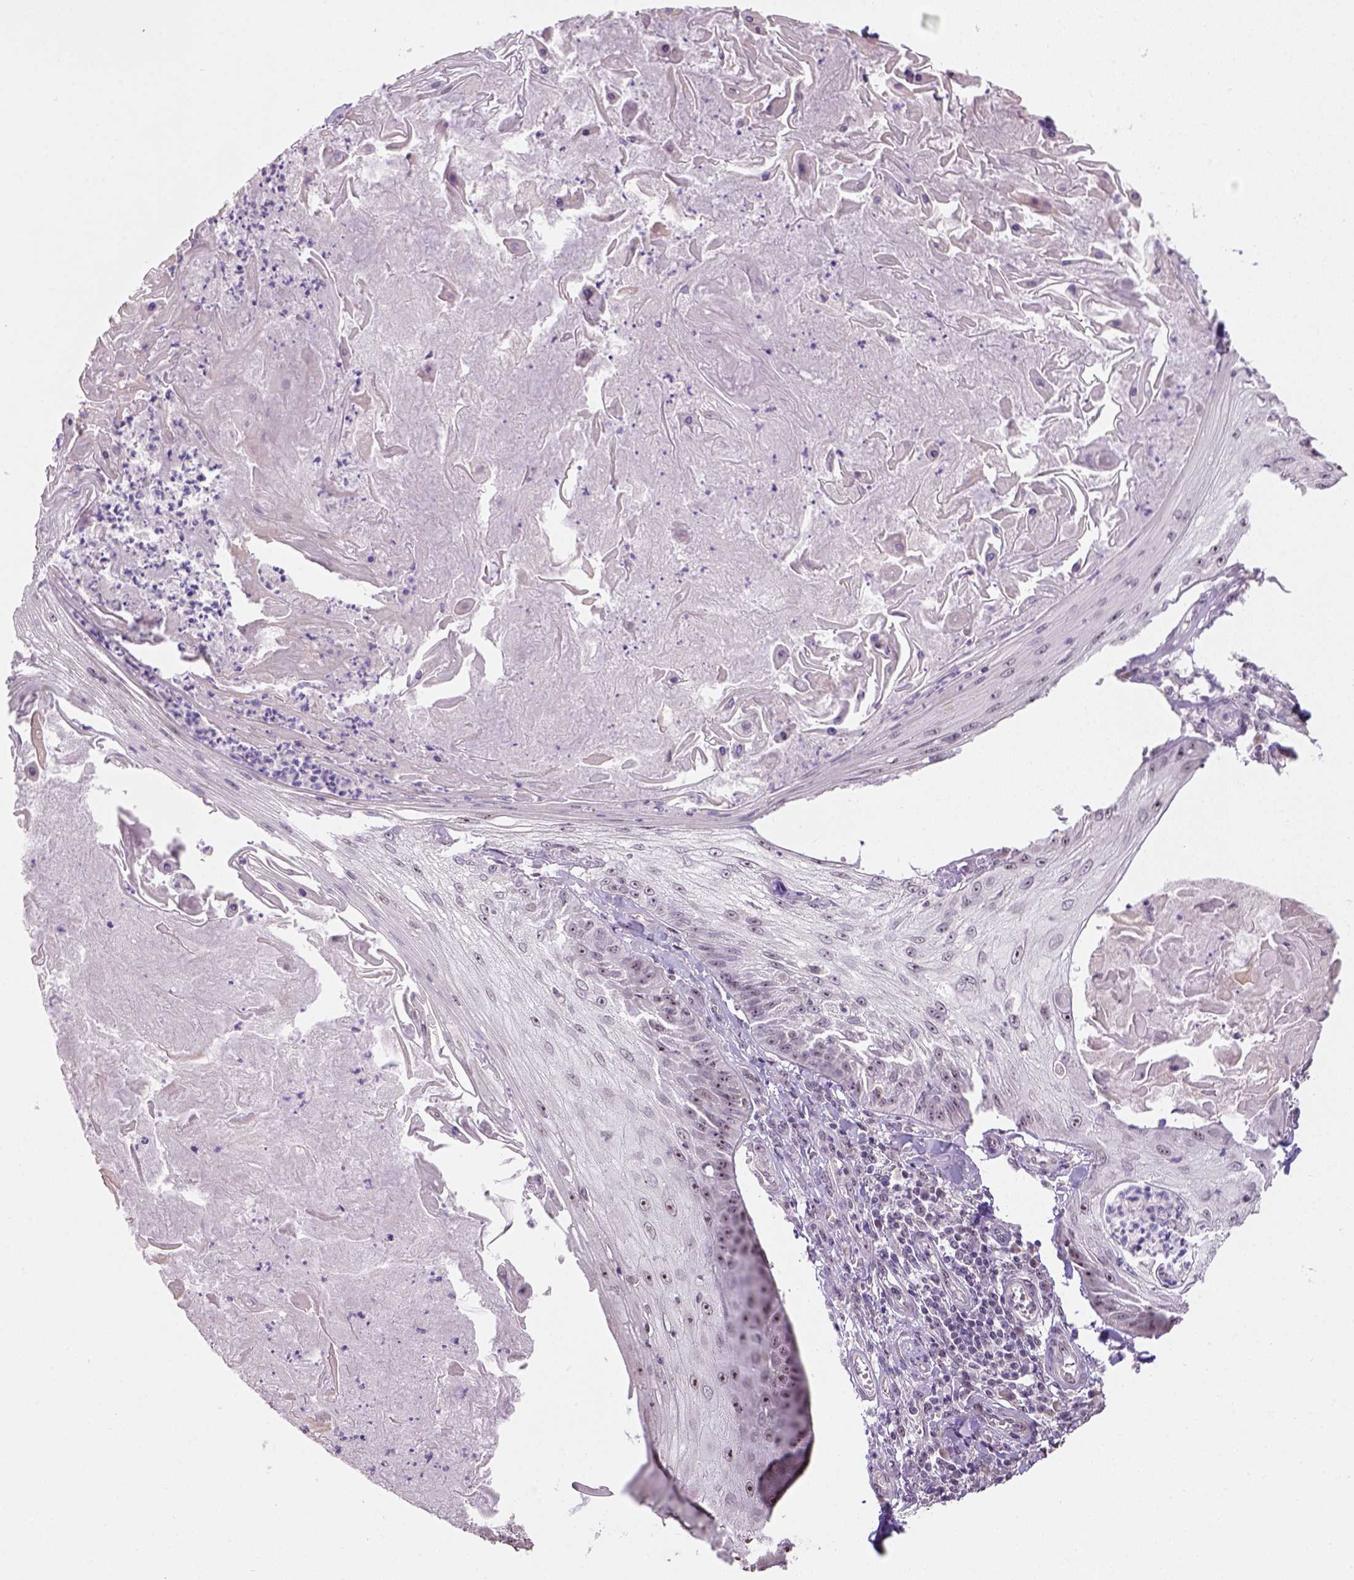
{"staining": {"intensity": "strong", "quantity": ">75%", "location": "nuclear"}, "tissue": "skin cancer", "cell_type": "Tumor cells", "image_type": "cancer", "snomed": [{"axis": "morphology", "description": "Squamous cell carcinoma, NOS"}, {"axis": "topography", "description": "Skin"}], "caption": "This photomicrograph demonstrates IHC staining of skin cancer, with high strong nuclear expression in approximately >75% of tumor cells.", "gene": "DDX50", "patient": {"sex": "male", "age": 70}}